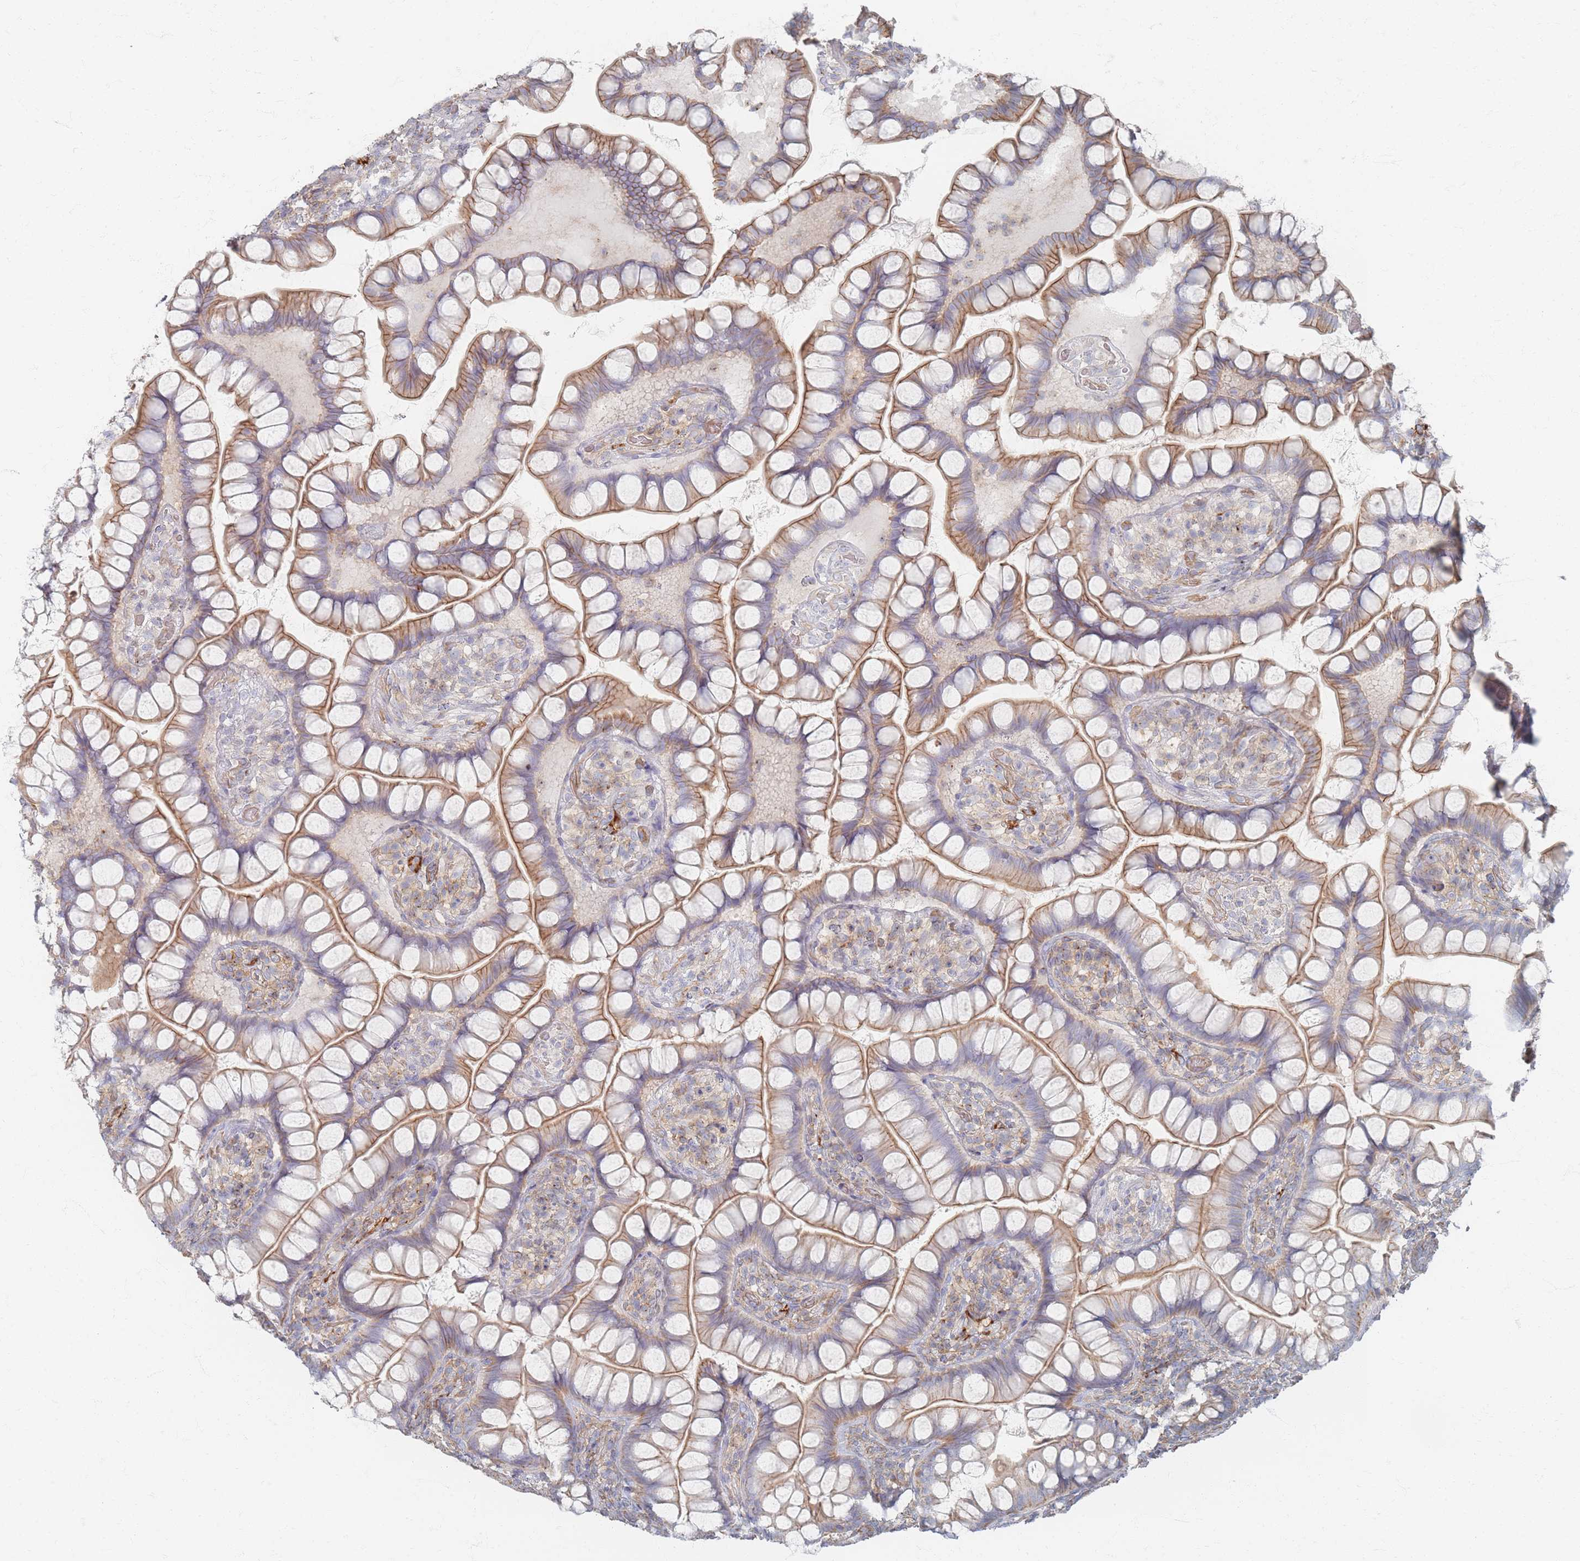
{"staining": {"intensity": "moderate", "quantity": ">75%", "location": "cytoplasmic/membranous"}, "tissue": "small intestine", "cell_type": "Glandular cells", "image_type": "normal", "snomed": [{"axis": "morphology", "description": "Normal tissue, NOS"}, {"axis": "topography", "description": "Small intestine"}], "caption": "A photomicrograph of human small intestine stained for a protein exhibits moderate cytoplasmic/membranous brown staining in glandular cells.", "gene": "GNB1", "patient": {"sex": "male", "age": 70}}